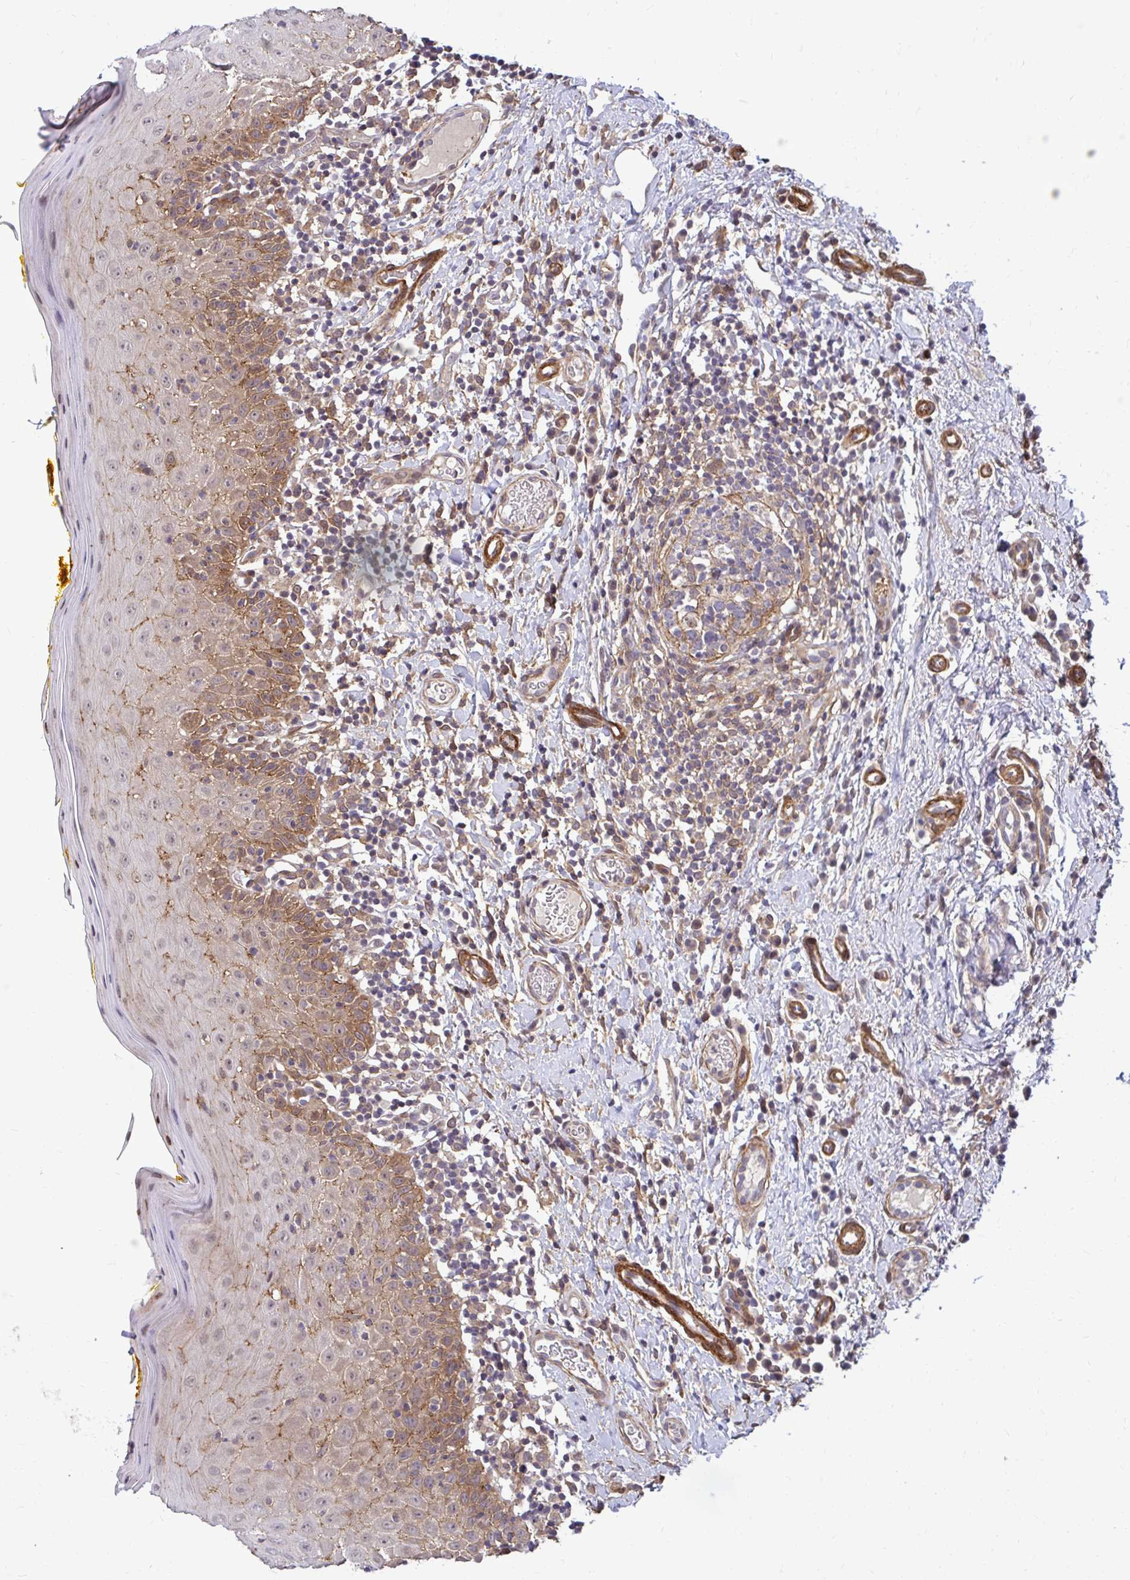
{"staining": {"intensity": "moderate", "quantity": ">75%", "location": "cytoplasmic/membranous"}, "tissue": "oral mucosa", "cell_type": "Squamous epithelial cells", "image_type": "normal", "snomed": [{"axis": "morphology", "description": "Normal tissue, NOS"}, {"axis": "topography", "description": "Oral tissue"}, {"axis": "topography", "description": "Tounge, NOS"}], "caption": "Immunohistochemistry (IHC) staining of unremarkable oral mucosa, which displays medium levels of moderate cytoplasmic/membranous positivity in about >75% of squamous epithelial cells indicating moderate cytoplasmic/membranous protein staining. The staining was performed using DAB (brown) for protein detection and nuclei were counterstained in hematoxylin (blue).", "gene": "TRIP6", "patient": {"sex": "female", "age": 58}}